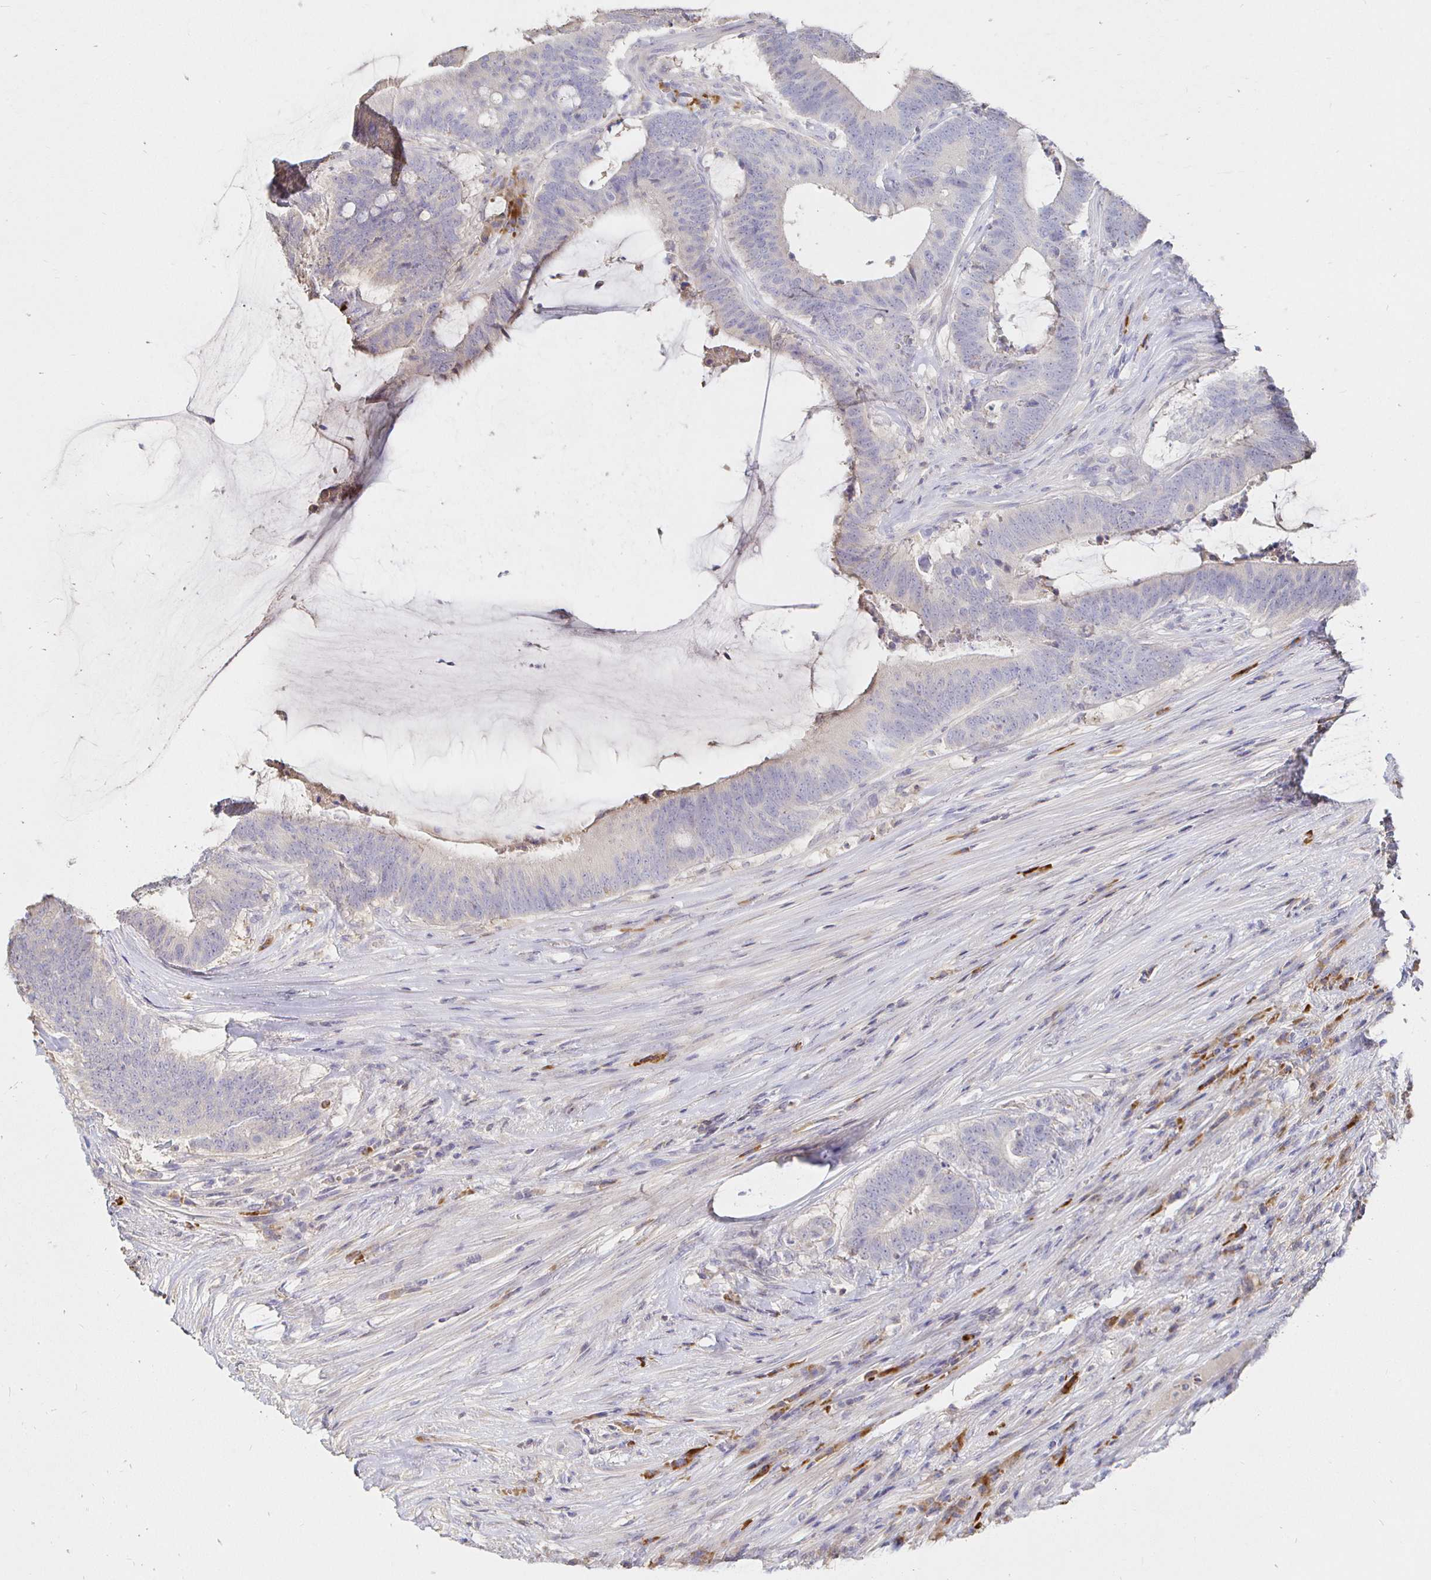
{"staining": {"intensity": "negative", "quantity": "none", "location": "none"}, "tissue": "colorectal cancer", "cell_type": "Tumor cells", "image_type": "cancer", "snomed": [{"axis": "morphology", "description": "Adenocarcinoma, NOS"}, {"axis": "topography", "description": "Colon"}], "caption": "DAB (3,3'-diaminobenzidine) immunohistochemical staining of colorectal adenocarcinoma demonstrates no significant expression in tumor cells. The staining was performed using DAB (3,3'-diaminobenzidine) to visualize the protein expression in brown, while the nuclei were stained in blue with hematoxylin (Magnification: 20x).", "gene": "CXCR3", "patient": {"sex": "female", "age": 43}}